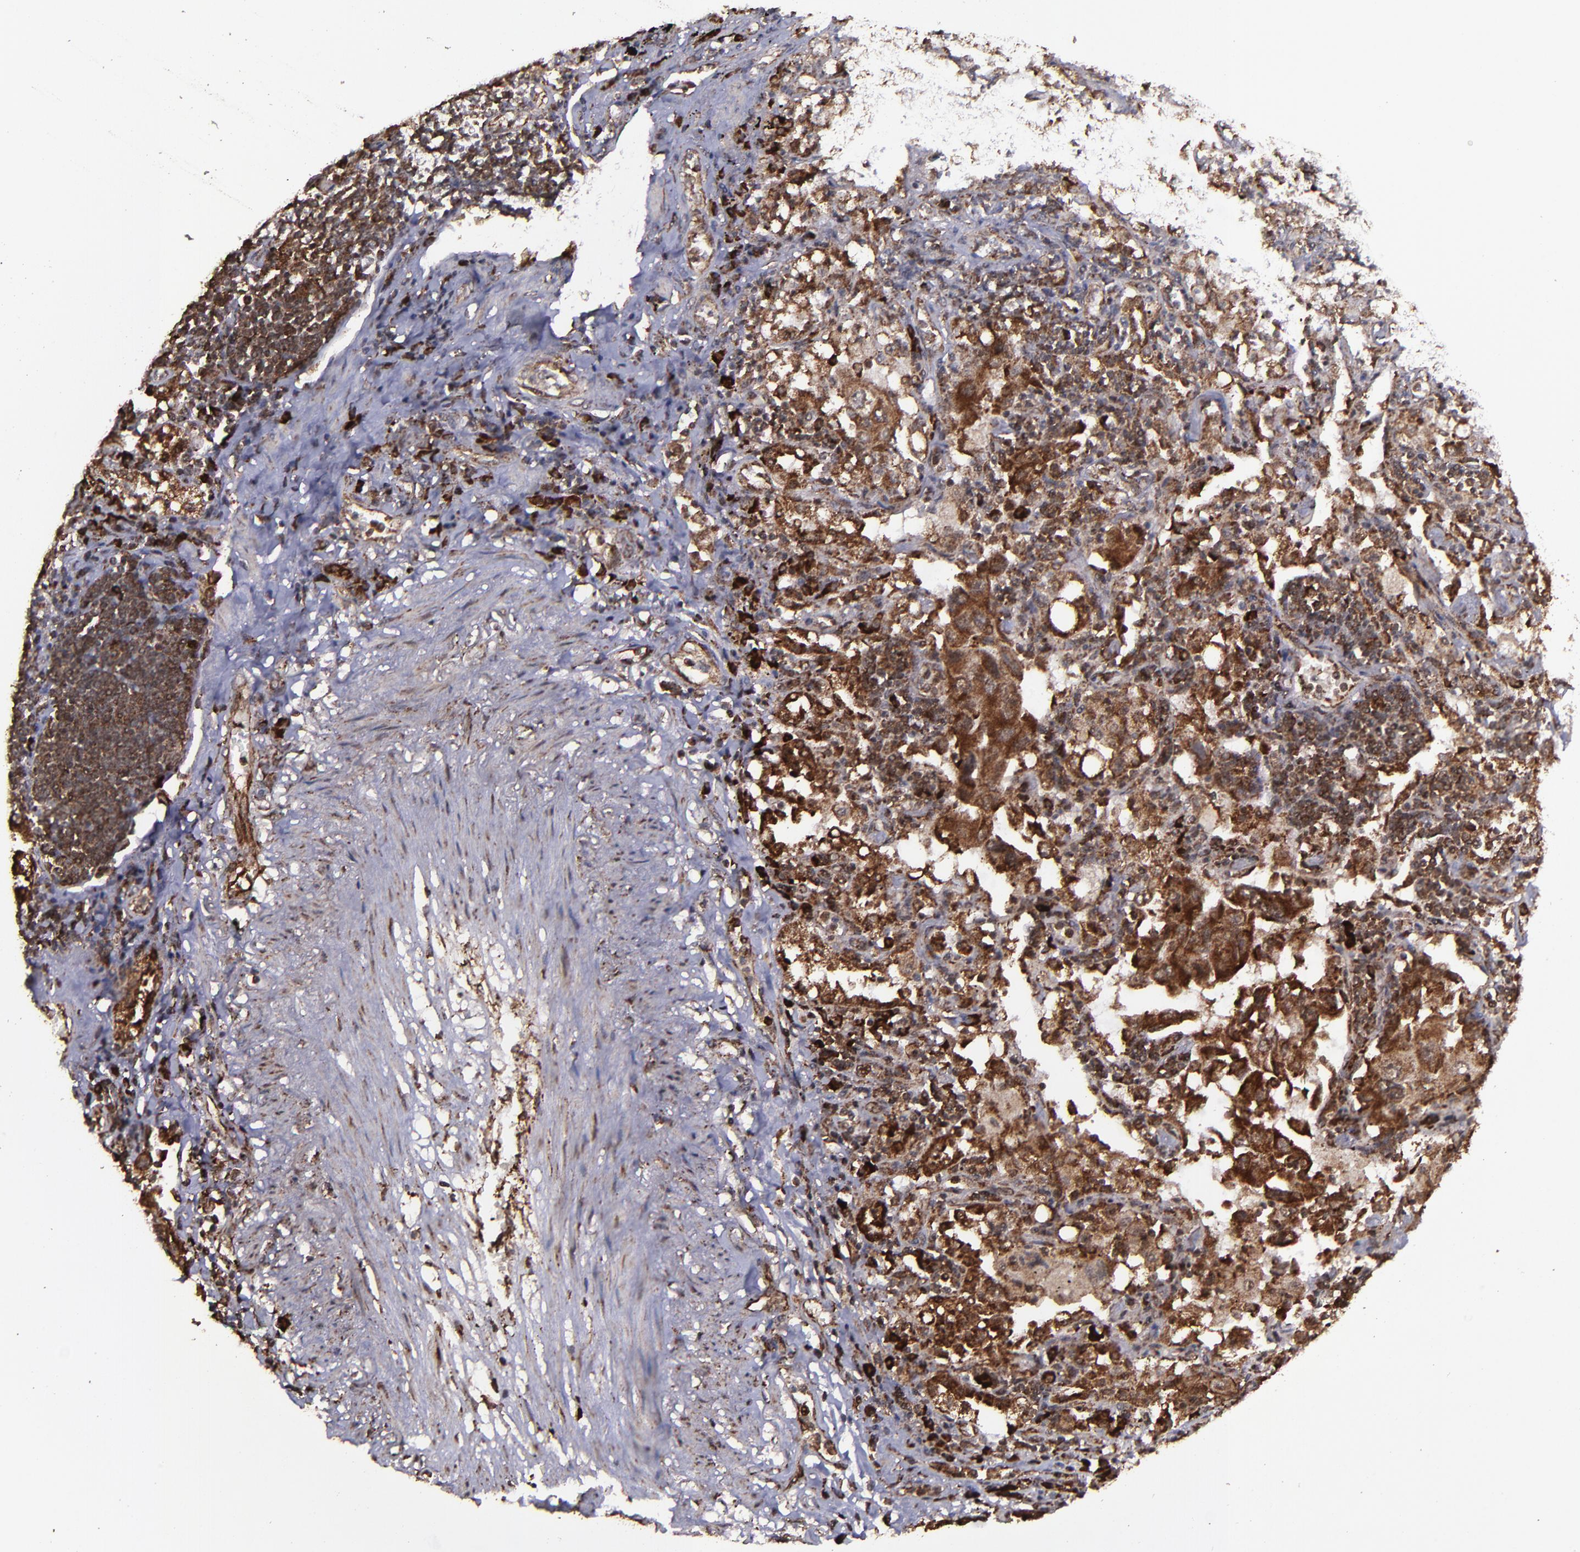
{"staining": {"intensity": "strong", "quantity": ">75%", "location": "cytoplasmic/membranous,nuclear"}, "tissue": "lung cancer", "cell_type": "Tumor cells", "image_type": "cancer", "snomed": [{"axis": "morphology", "description": "Adenocarcinoma, NOS"}, {"axis": "topography", "description": "Lung"}], "caption": "Immunohistochemistry of human adenocarcinoma (lung) reveals high levels of strong cytoplasmic/membranous and nuclear positivity in approximately >75% of tumor cells.", "gene": "EIF4ENIF1", "patient": {"sex": "female", "age": 65}}